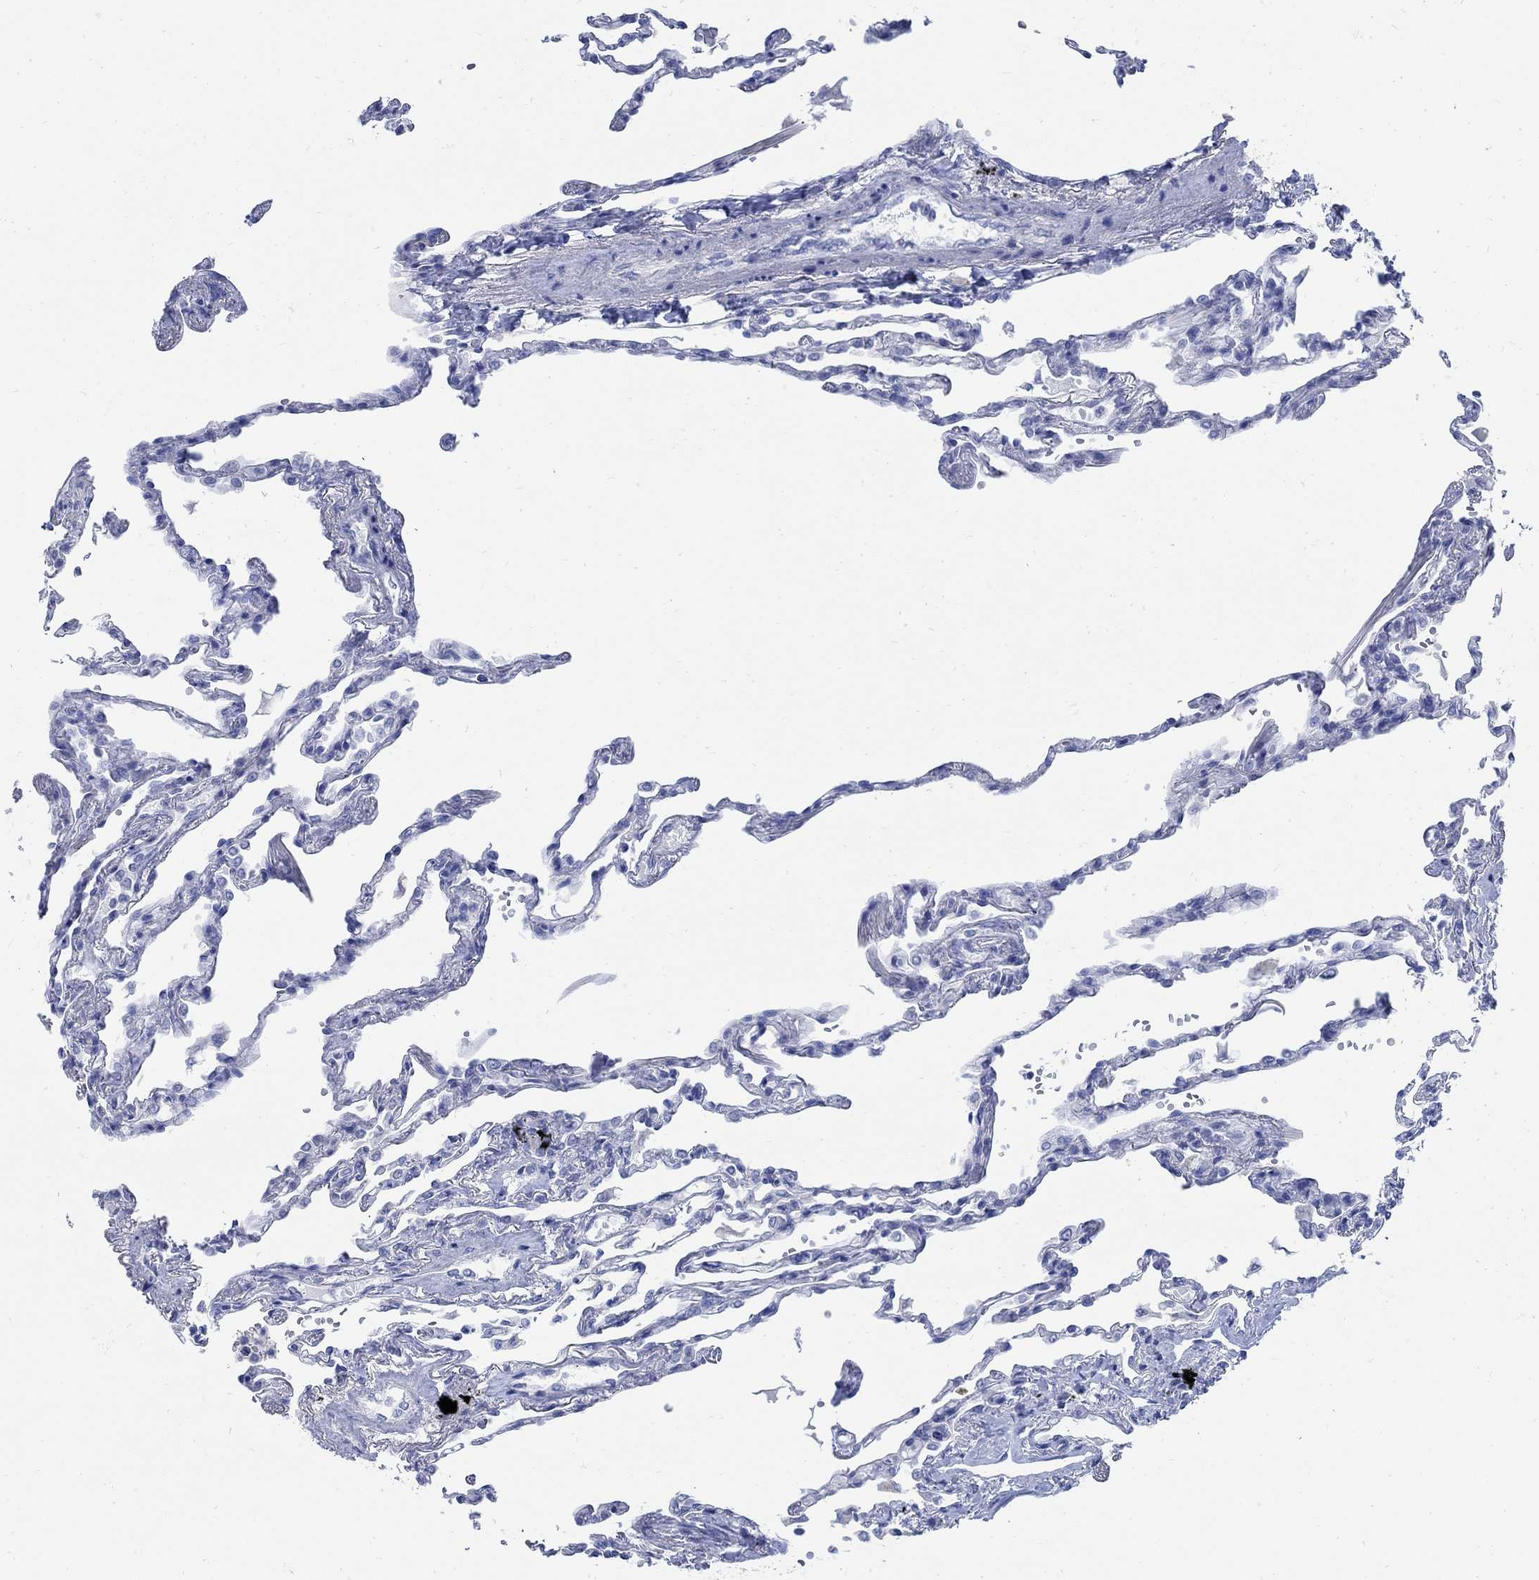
{"staining": {"intensity": "negative", "quantity": "none", "location": "none"}, "tissue": "lung", "cell_type": "Alveolar cells", "image_type": "normal", "snomed": [{"axis": "morphology", "description": "Normal tissue, NOS"}, {"axis": "topography", "description": "Lung"}], "caption": "Alveolar cells show no significant protein staining in normal lung.", "gene": "CAMK2N1", "patient": {"sex": "male", "age": 78}}